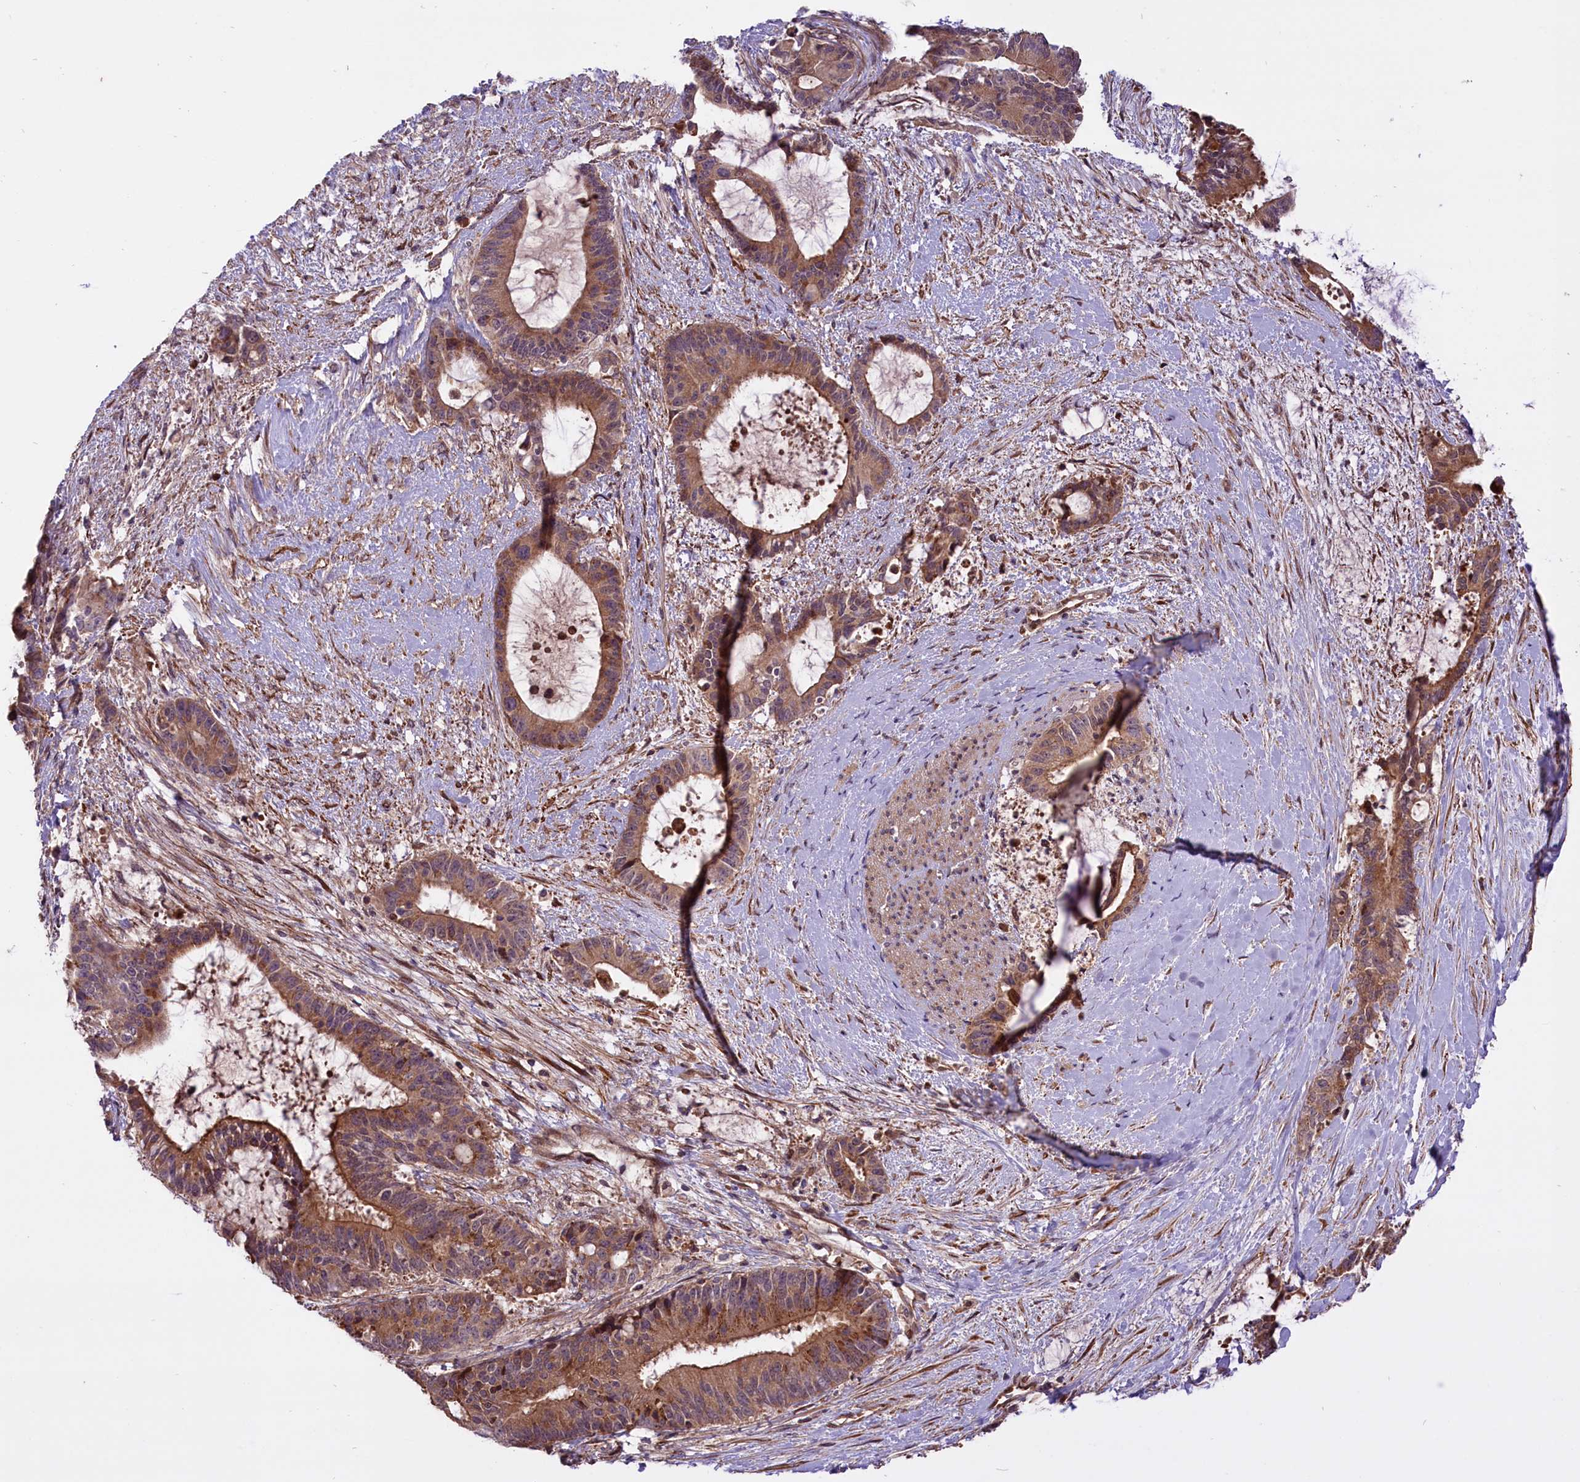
{"staining": {"intensity": "moderate", "quantity": ">75%", "location": "cytoplasmic/membranous"}, "tissue": "liver cancer", "cell_type": "Tumor cells", "image_type": "cancer", "snomed": [{"axis": "morphology", "description": "Normal tissue, NOS"}, {"axis": "morphology", "description": "Cholangiocarcinoma"}, {"axis": "topography", "description": "Liver"}, {"axis": "topography", "description": "Peripheral nerve tissue"}], "caption": "An immunohistochemistry histopathology image of tumor tissue is shown. Protein staining in brown labels moderate cytoplasmic/membranous positivity in liver cancer (cholangiocarcinoma) within tumor cells.", "gene": "HDAC5", "patient": {"sex": "female", "age": 73}}